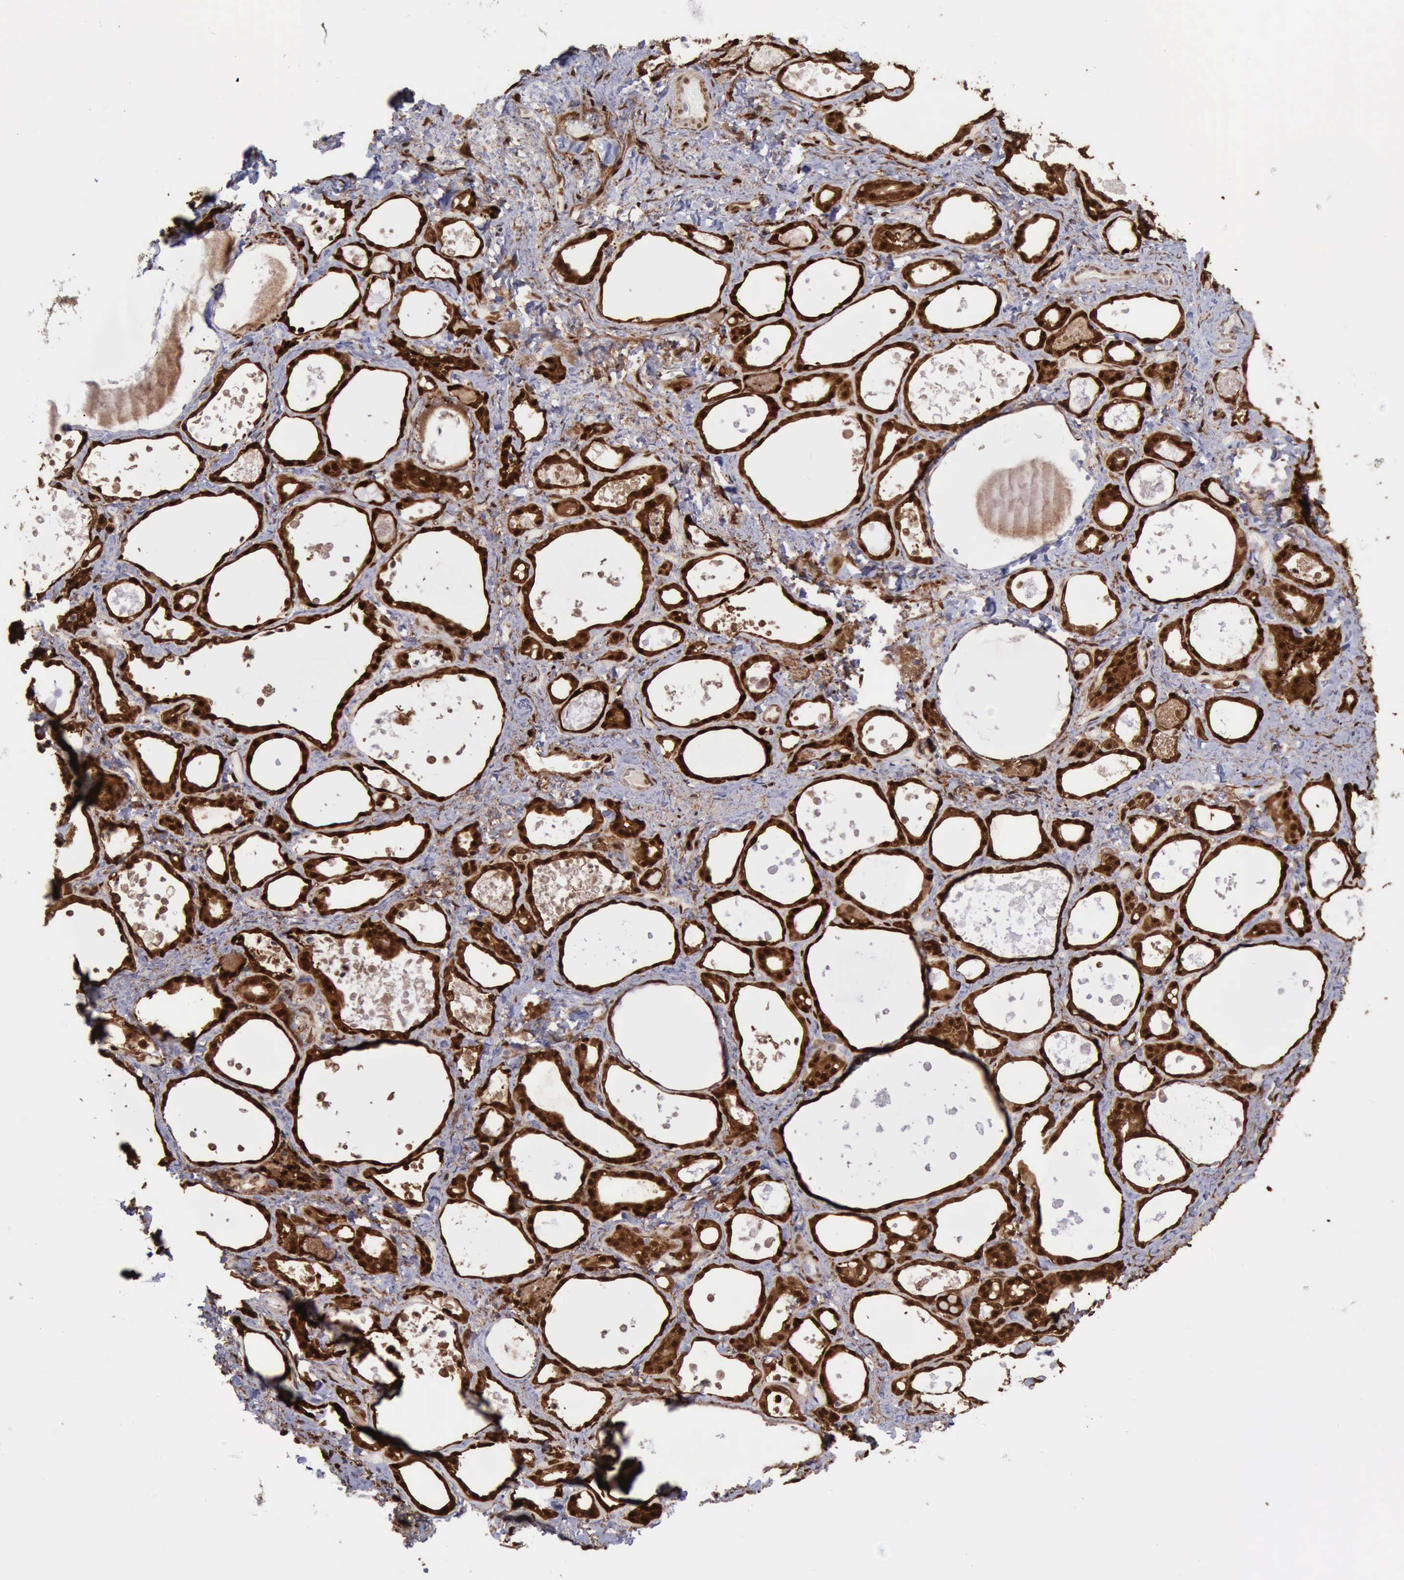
{"staining": {"intensity": "strong", "quantity": ">75%", "location": "cytoplasmic/membranous,nuclear"}, "tissue": "thyroid gland", "cell_type": "Glandular cells", "image_type": "normal", "snomed": [{"axis": "morphology", "description": "Normal tissue, NOS"}, {"axis": "topography", "description": "Thyroid gland"}], "caption": "Protein expression by immunohistochemistry demonstrates strong cytoplasmic/membranous,nuclear staining in approximately >75% of glandular cells in benign thyroid gland. (DAB (3,3'-diaminobenzidine) IHC with brightfield microscopy, high magnification).", "gene": "FHL1", "patient": {"sex": "female", "age": 75}}